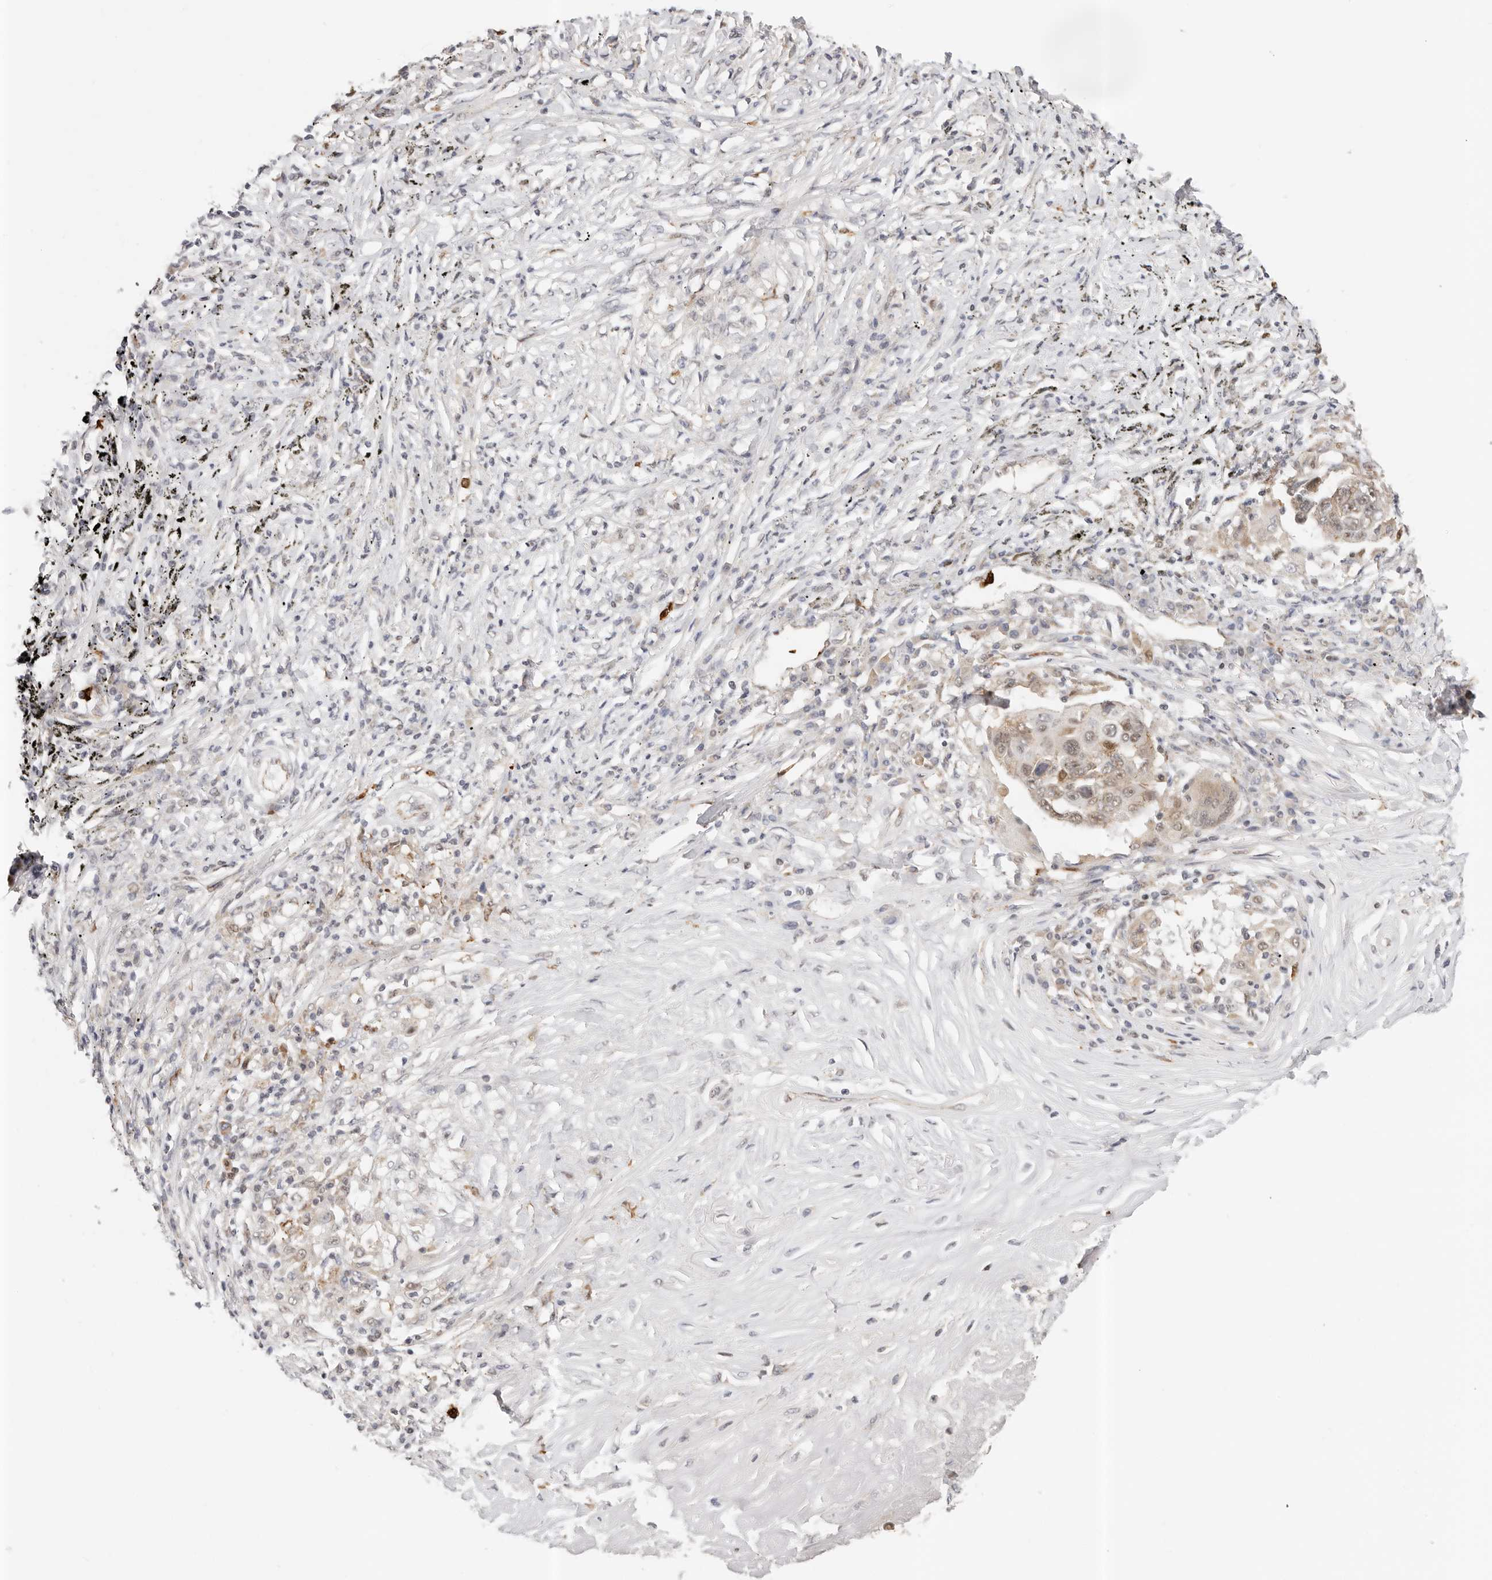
{"staining": {"intensity": "weak", "quantity": ">75%", "location": "cytoplasmic/membranous,nuclear"}, "tissue": "lung cancer", "cell_type": "Tumor cells", "image_type": "cancer", "snomed": [{"axis": "morphology", "description": "Squamous cell carcinoma, NOS"}, {"axis": "topography", "description": "Lung"}], "caption": "Lung squamous cell carcinoma stained for a protein displays weak cytoplasmic/membranous and nuclear positivity in tumor cells.", "gene": "AFDN", "patient": {"sex": "male", "age": 66}}